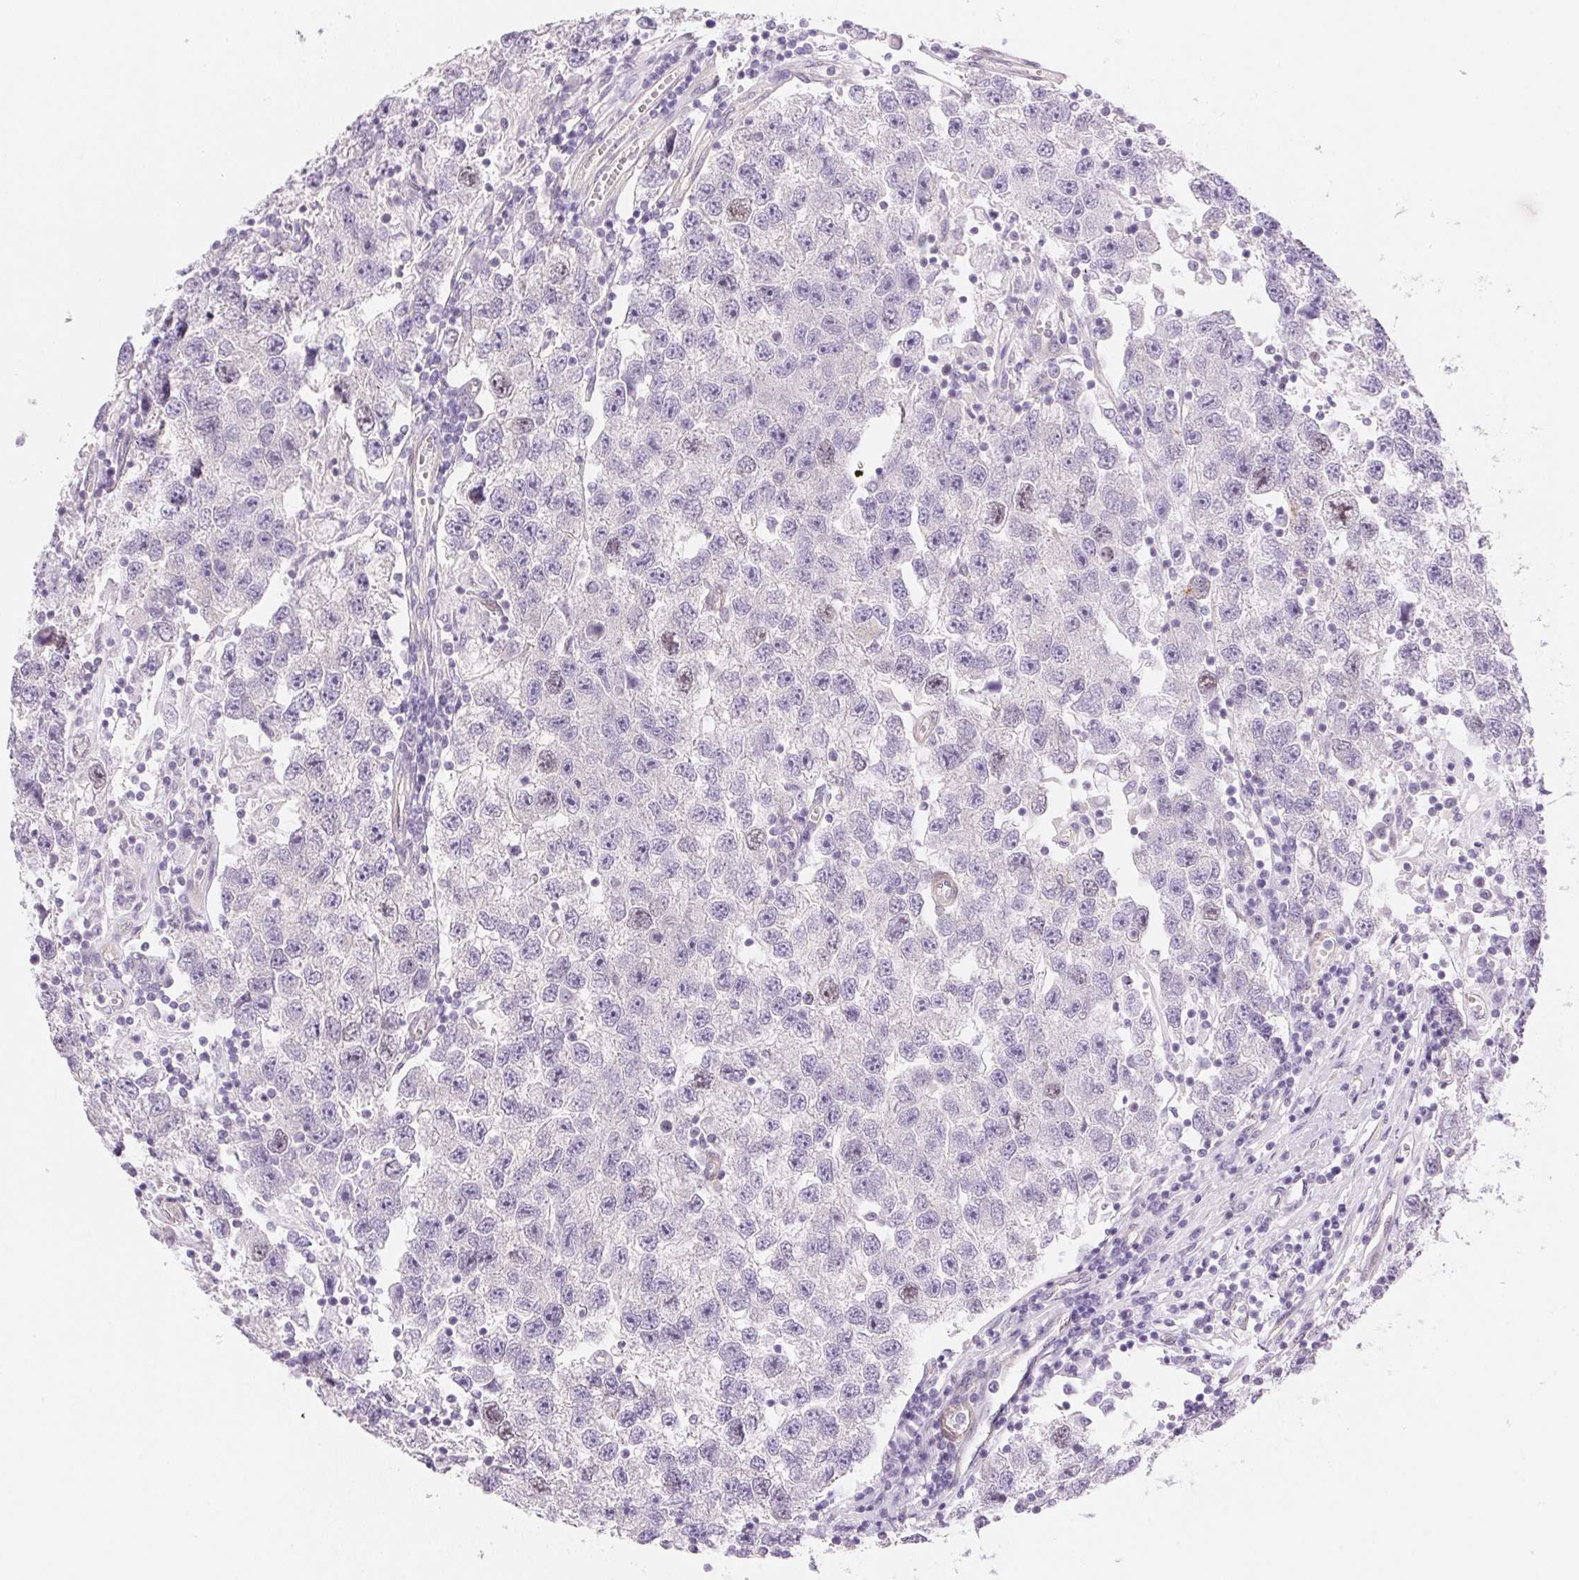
{"staining": {"intensity": "weak", "quantity": "<25%", "location": "nuclear"}, "tissue": "testis cancer", "cell_type": "Tumor cells", "image_type": "cancer", "snomed": [{"axis": "morphology", "description": "Seminoma, NOS"}, {"axis": "topography", "description": "Testis"}], "caption": "Tumor cells show no significant positivity in testis cancer. (Immunohistochemistry (ihc), brightfield microscopy, high magnification).", "gene": "SMTN", "patient": {"sex": "male", "age": 26}}